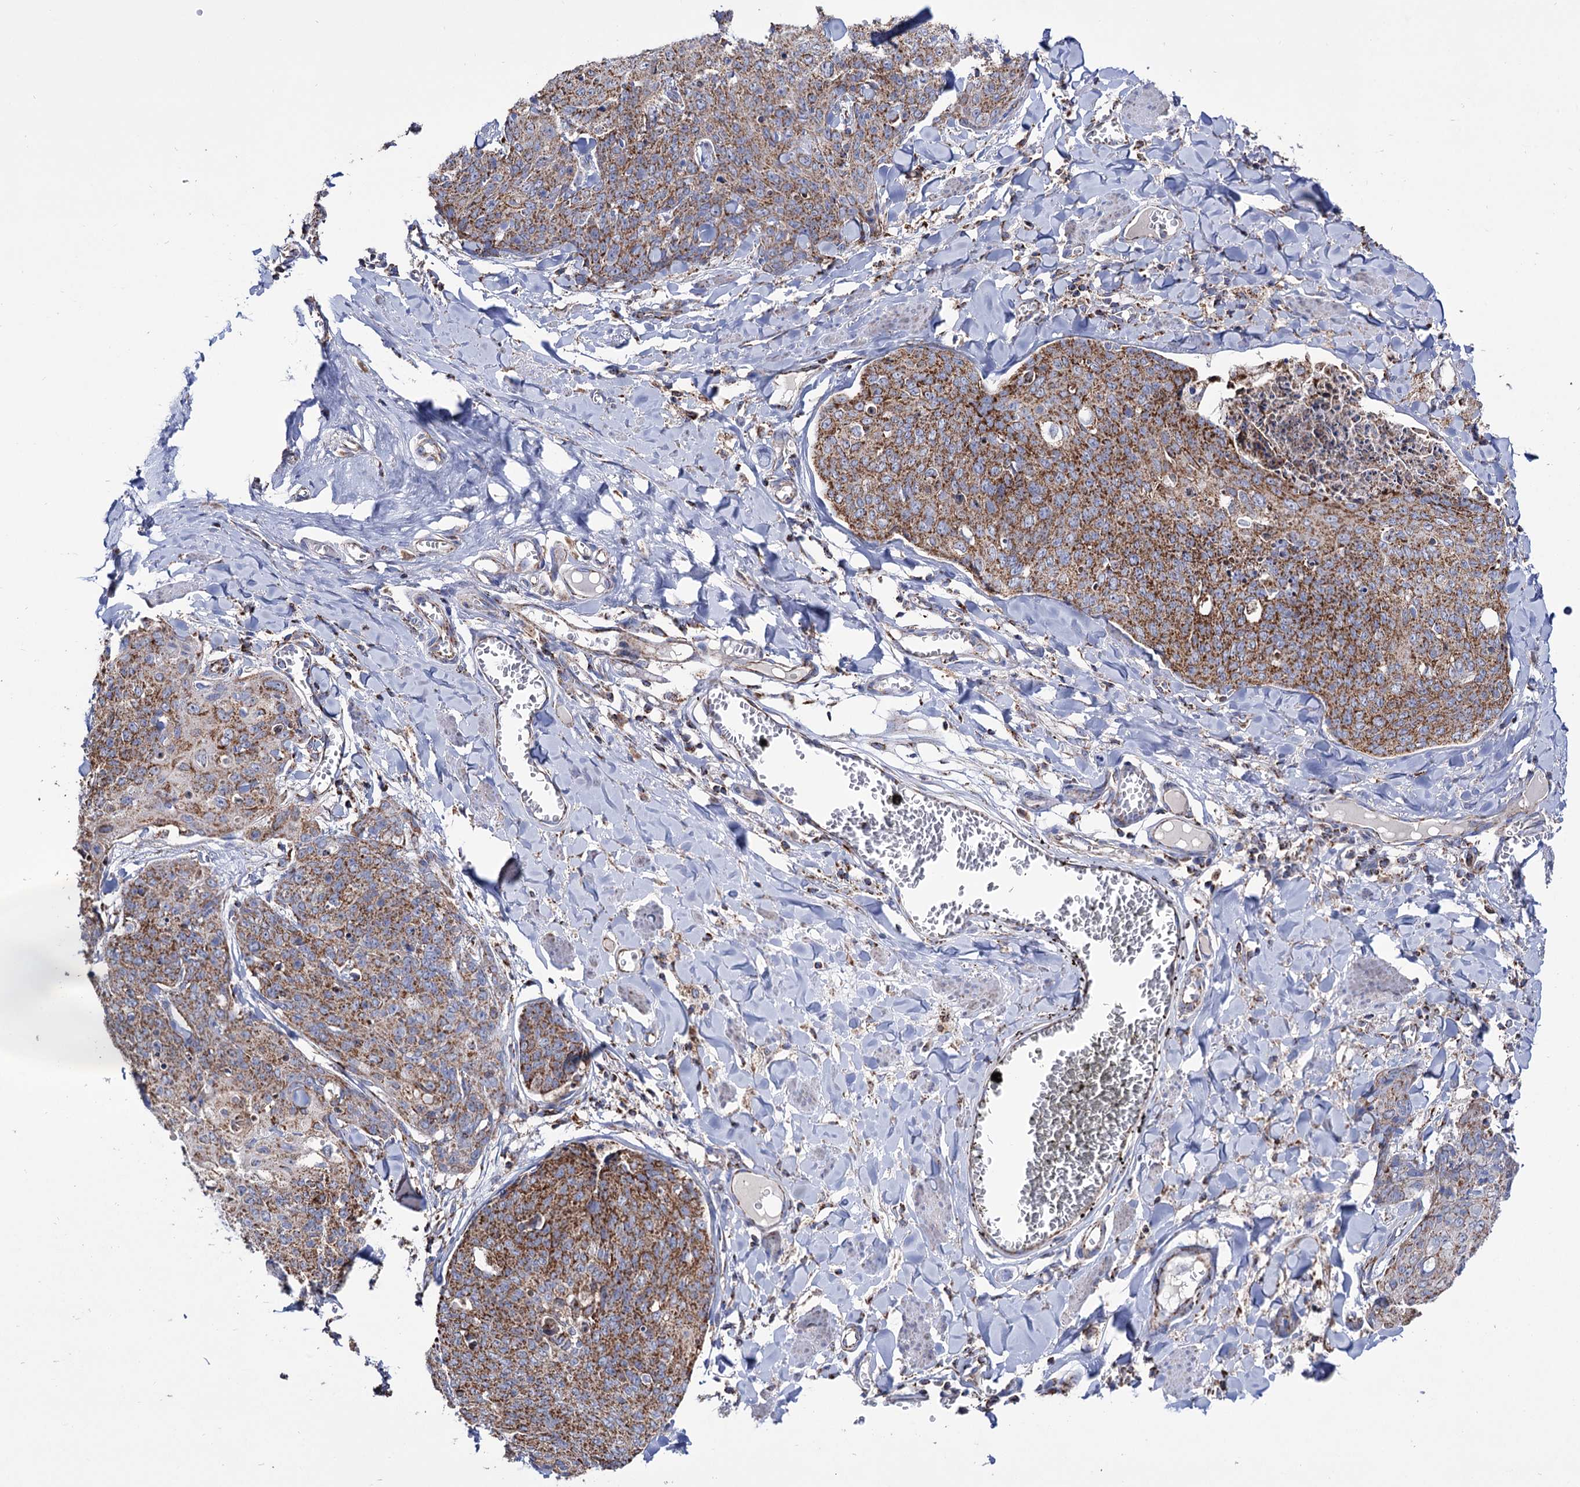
{"staining": {"intensity": "moderate", "quantity": ">75%", "location": "cytoplasmic/membranous"}, "tissue": "skin cancer", "cell_type": "Tumor cells", "image_type": "cancer", "snomed": [{"axis": "morphology", "description": "Squamous cell carcinoma, NOS"}, {"axis": "topography", "description": "Skin"}, {"axis": "topography", "description": "Vulva"}], "caption": "Protein expression by immunohistochemistry demonstrates moderate cytoplasmic/membranous staining in approximately >75% of tumor cells in skin cancer (squamous cell carcinoma).", "gene": "ABHD10", "patient": {"sex": "female", "age": 85}}